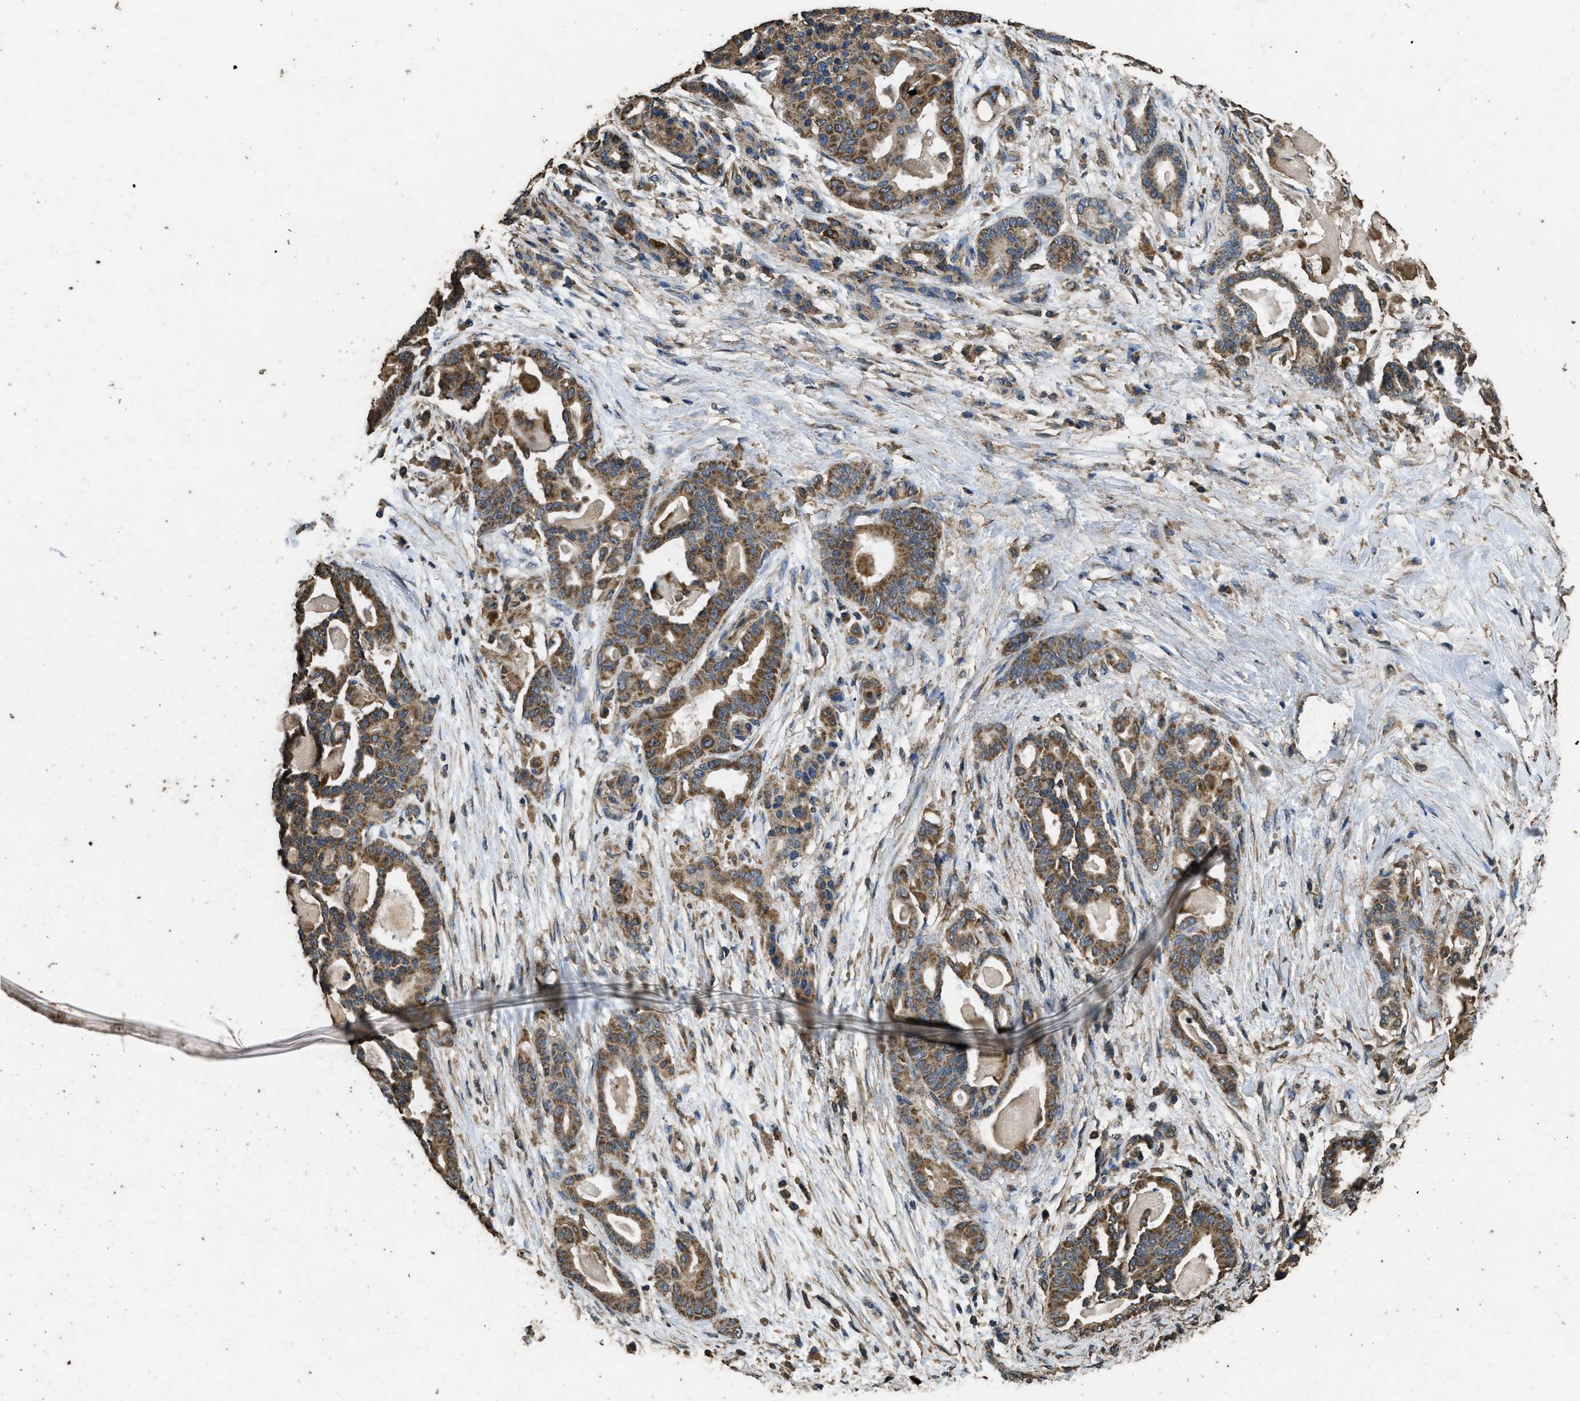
{"staining": {"intensity": "moderate", "quantity": ">75%", "location": "cytoplasmic/membranous"}, "tissue": "pancreatic cancer", "cell_type": "Tumor cells", "image_type": "cancer", "snomed": [{"axis": "morphology", "description": "Adenocarcinoma, NOS"}, {"axis": "topography", "description": "Pancreas"}], "caption": "Protein expression analysis of human adenocarcinoma (pancreatic) reveals moderate cytoplasmic/membranous positivity in about >75% of tumor cells.", "gene": "CYRIA", "patient": {"sex": "male", "age": 63}}